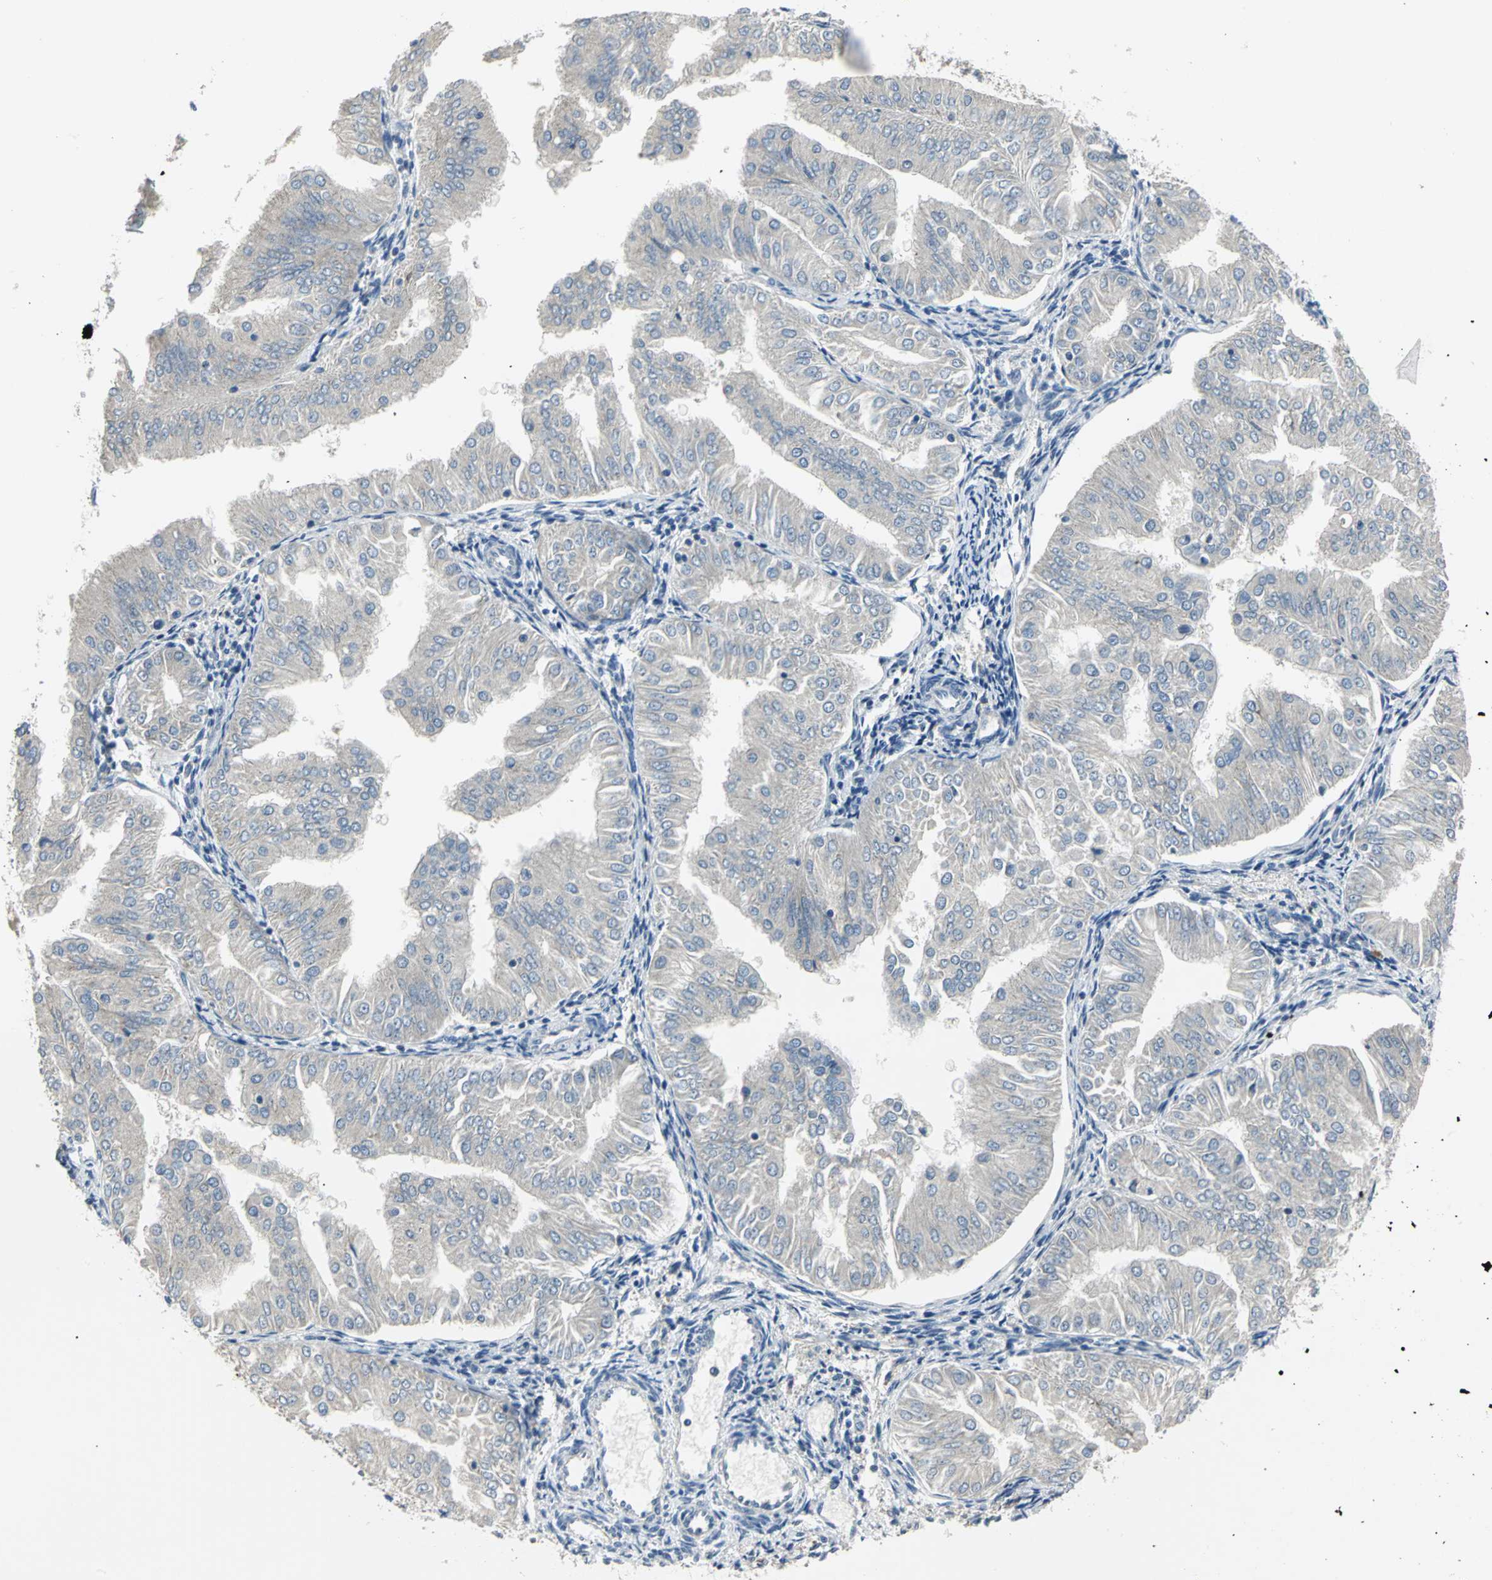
{"staining": {"intensity": "weak", "quantity": "<25%", "location": "cytoplasmic/membranous"}, "tissue": "endometrial cancer", "cell_type": "Tumor cells", "image_type": "cancer", "snomed": [{"axis": "morphology", "description": "Adenocarcinoma, NOS"}, {"axis": "topography", "description": "Endometrium"}], "caption": "High power microscopy image of an immunohistochemistry (IHC) histopathology image of endometrial cancer (adenocarcinoma), revealing no significant positivity in tumor cells.", "gene": "B3GNT2", "patient": {"sex": "female", "age": 53}}